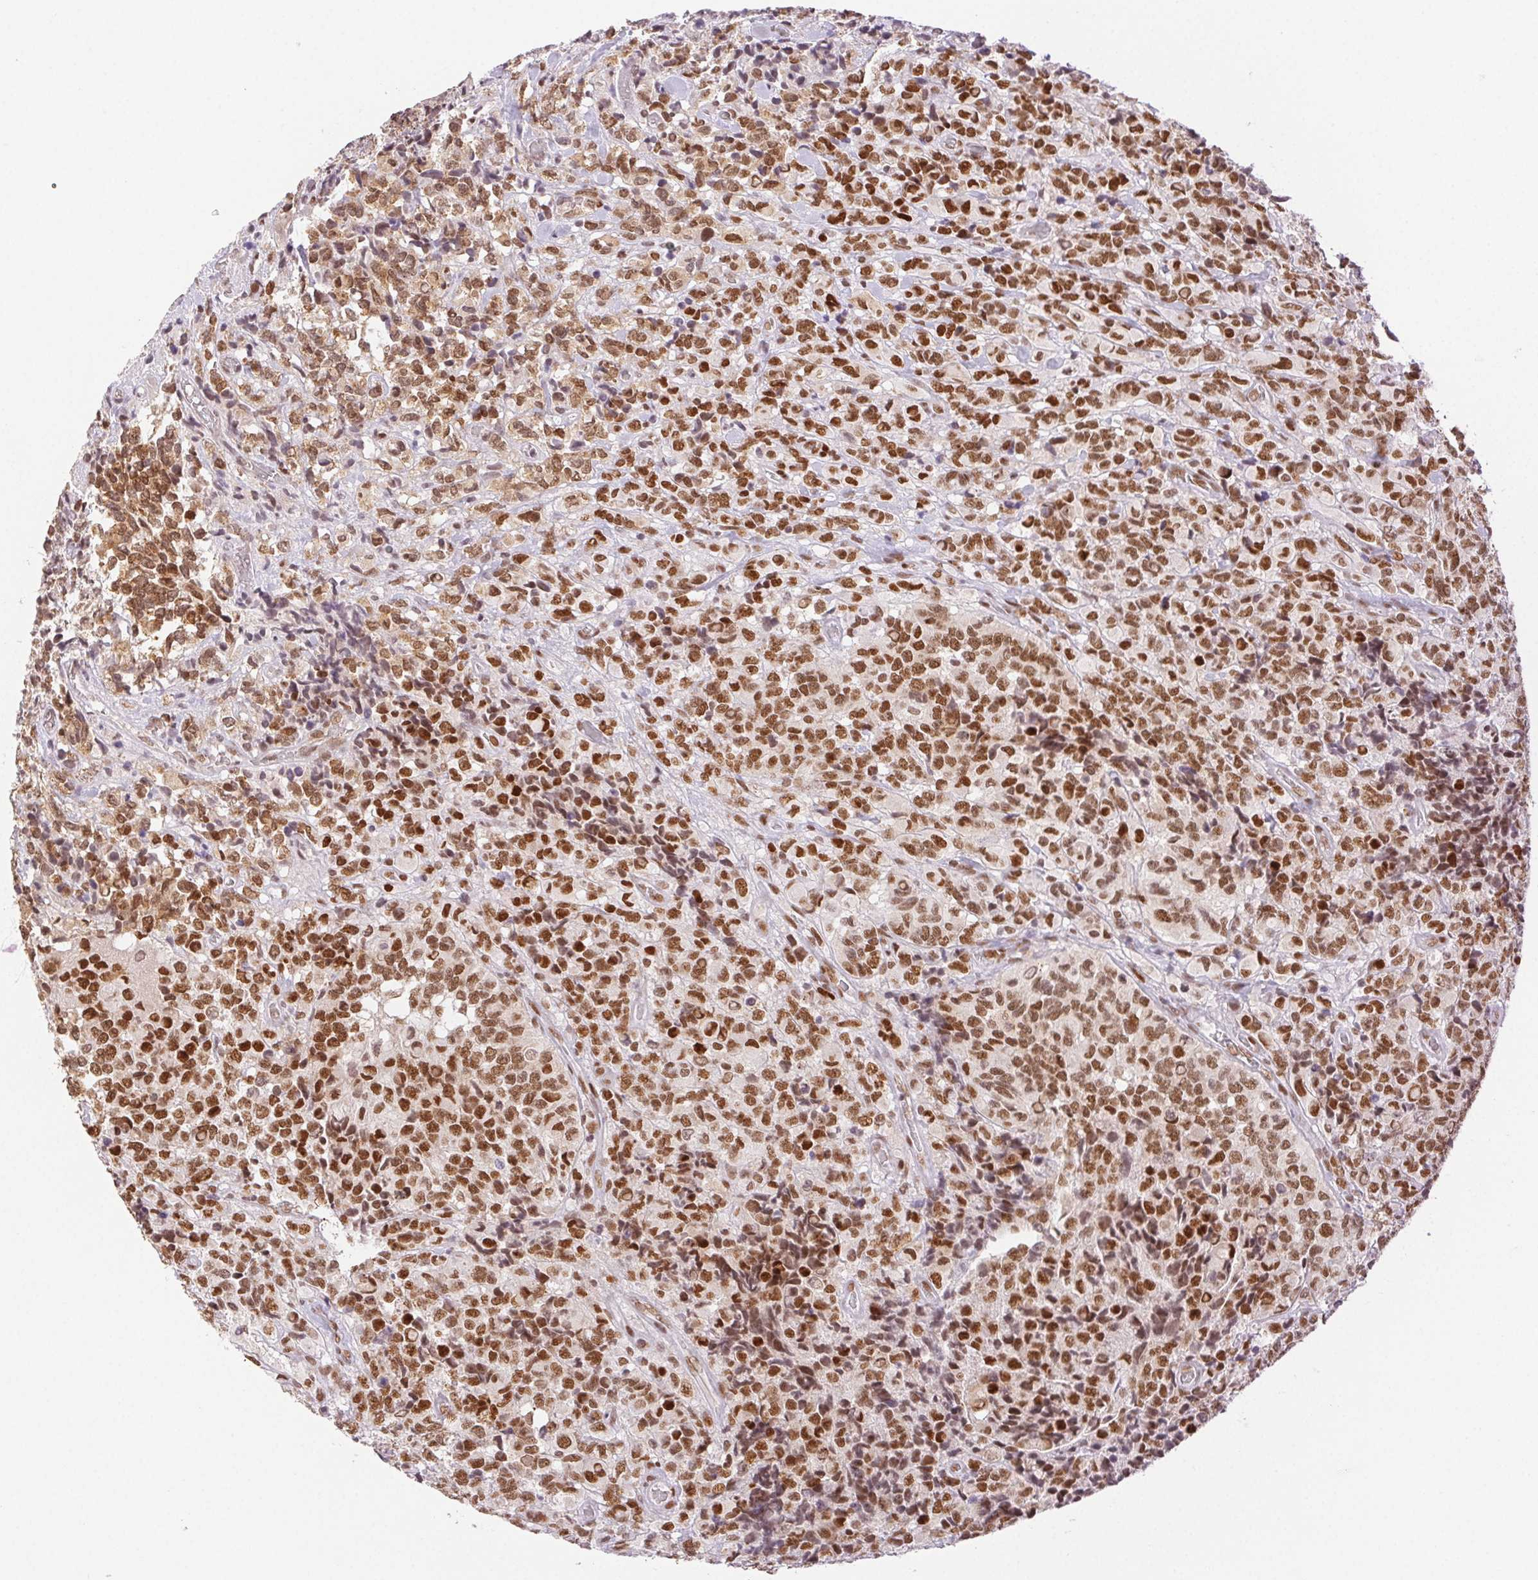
{"staining": {"intensity": "moderate", "quantity": ">75%", "location": "nuclear"}, "tissue": "glioma", "cell_type": "Tumor cells", "image_type": "cancer", "snomed": [{"axis": "morphology", "description": "Glioma, malignant, High grade"}, {"axis": "topography", "description": "Brain"}], "caption": "Protein analysis of malignant glioma (high-grade) tissue reveals moderate nuclear staining in about >75% of tumor cells.", "gene": "H2AZ2", "patient": {"sex": "male", "age": 39}}